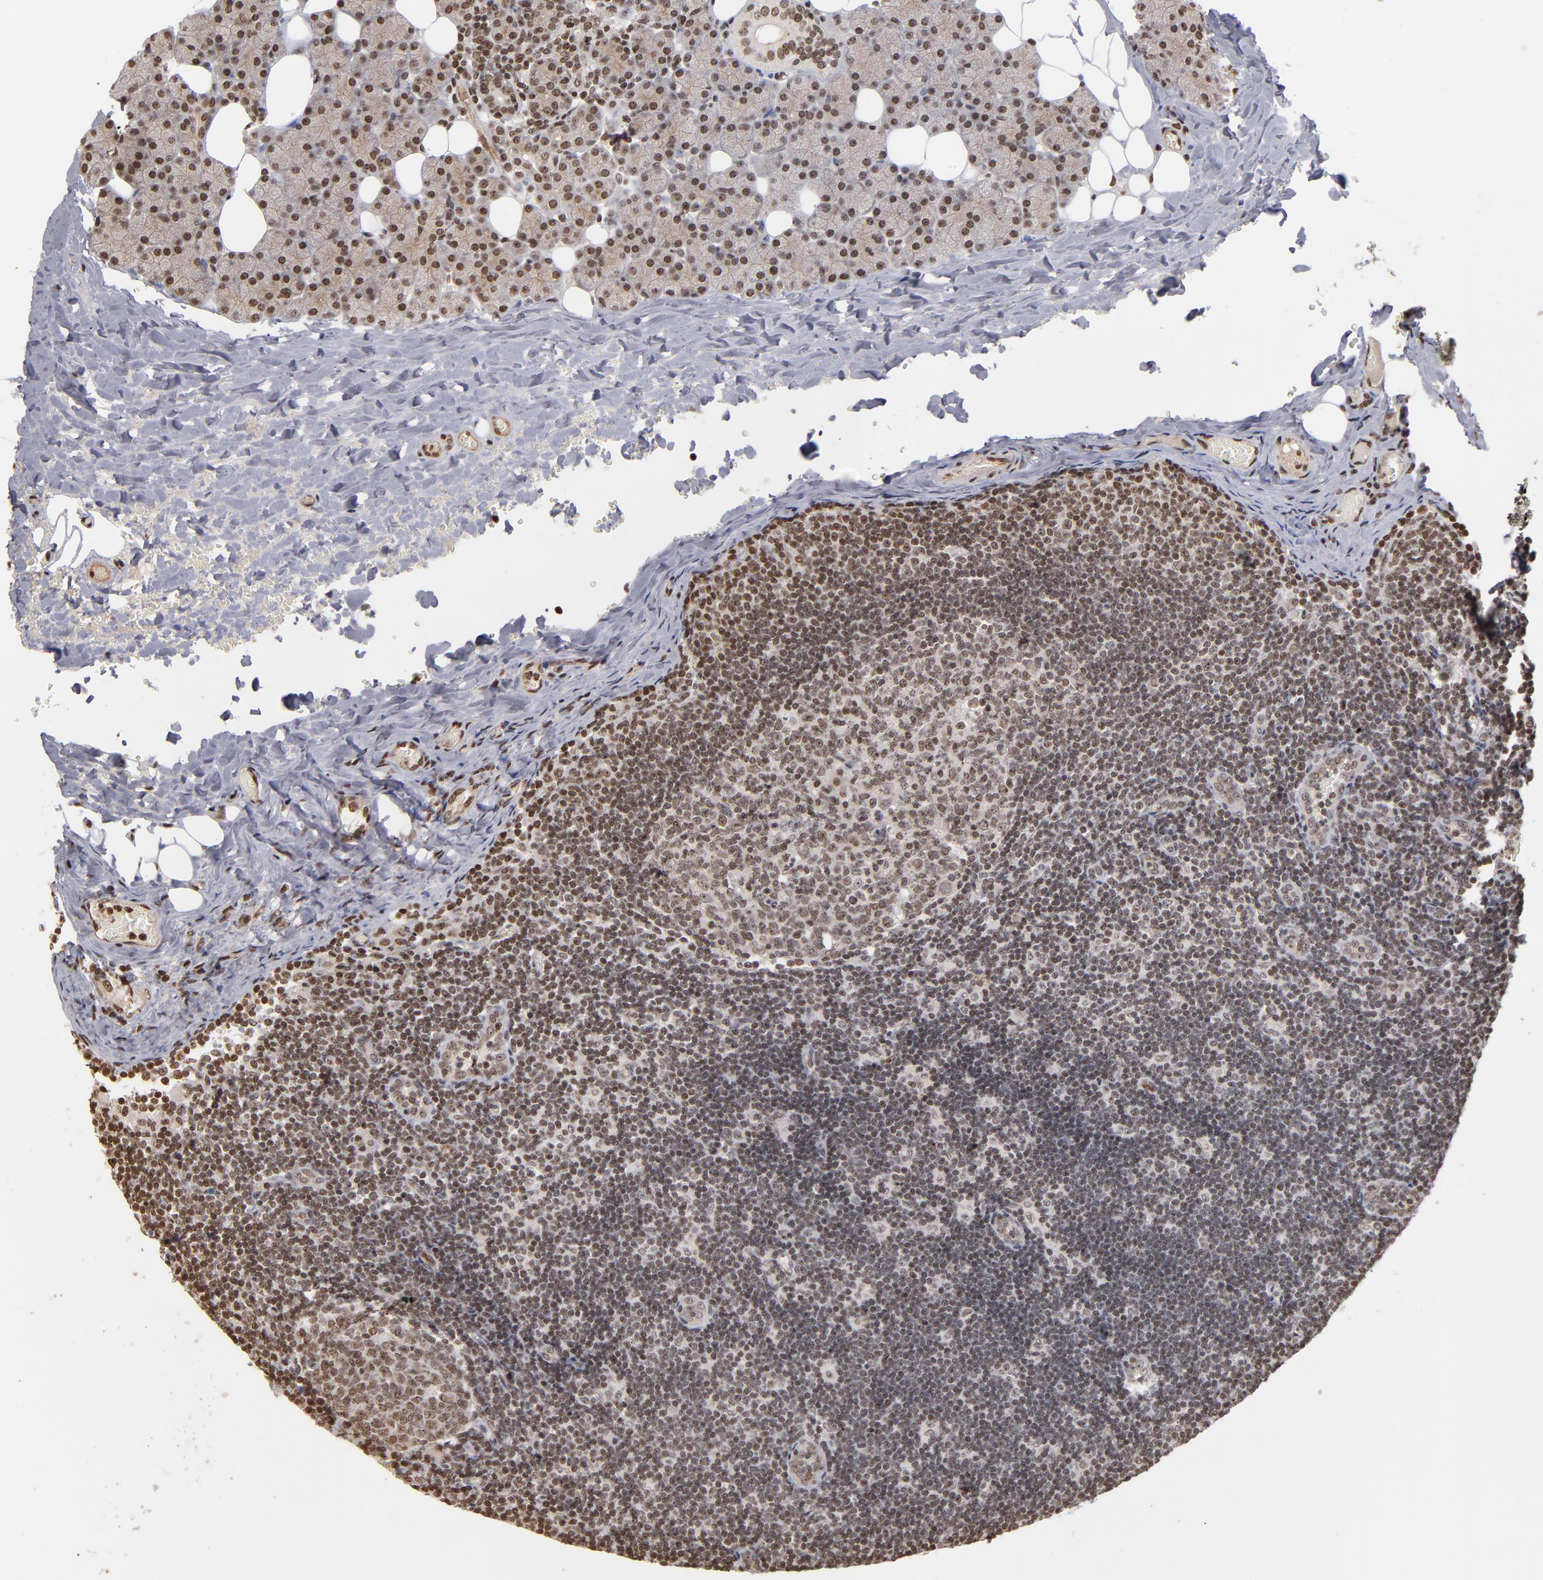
{"staining": {"intensity": "moderate", "quantity": ">75%", "location": "nuclear"}, "tissue": "lymph node", "cell_type": "Germinal center cells", "image_type": "normal", "snomed": [{"axis": "morphology", "description": "Normal tissue, NOS"}, {"axis": "topography", "description": "Lymph node"}, {"axis": "topography", "description": "Salivary gland"}], "caption": "Immunohistochemistry image of normal lymph node stained for a protein (brown), which exhibits medium levels of moderate nuclear positivity in about >75% of germinal center cells.", "gene": "ABL2", "patient": {"sex": "male", "age": 8}}